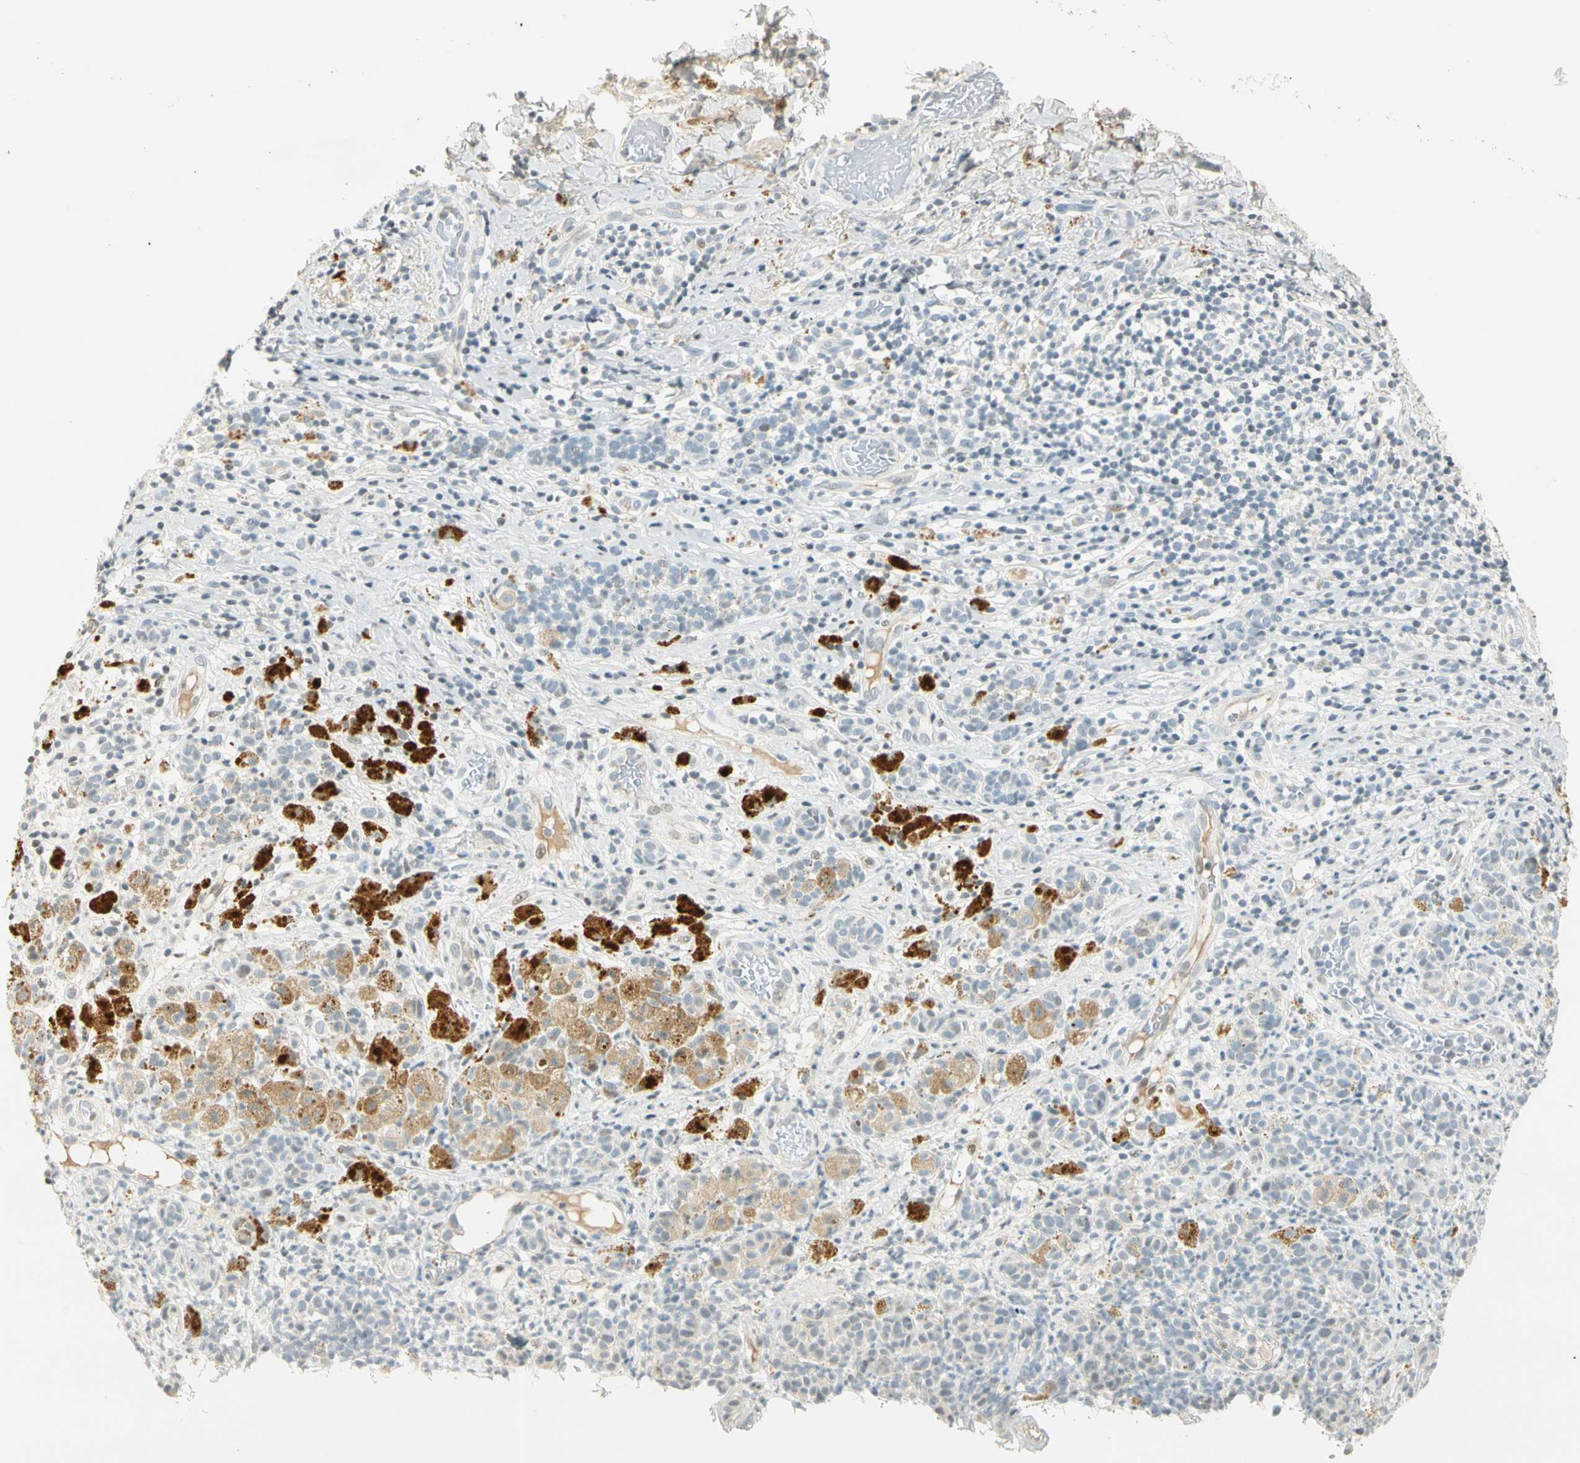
{"staining": {"intensity": "weak", "quantity": "<25%", "location": "nuclear"}, "tissue": "melanoma", "cell_type": "Tumor cells", "image_type": "cancer", "snomed": [{"axis": "morphology", "description": "Malignant melanoma, NOS"}, {"axis": "topography", "description": "Skin"}], "caption": "Melanoma stained for a protein using immunohistochemistry (IHC) reveals no expression tumor cells.", "gene": "SMAD3", "patient": {"sex": "male", "age": 64}}